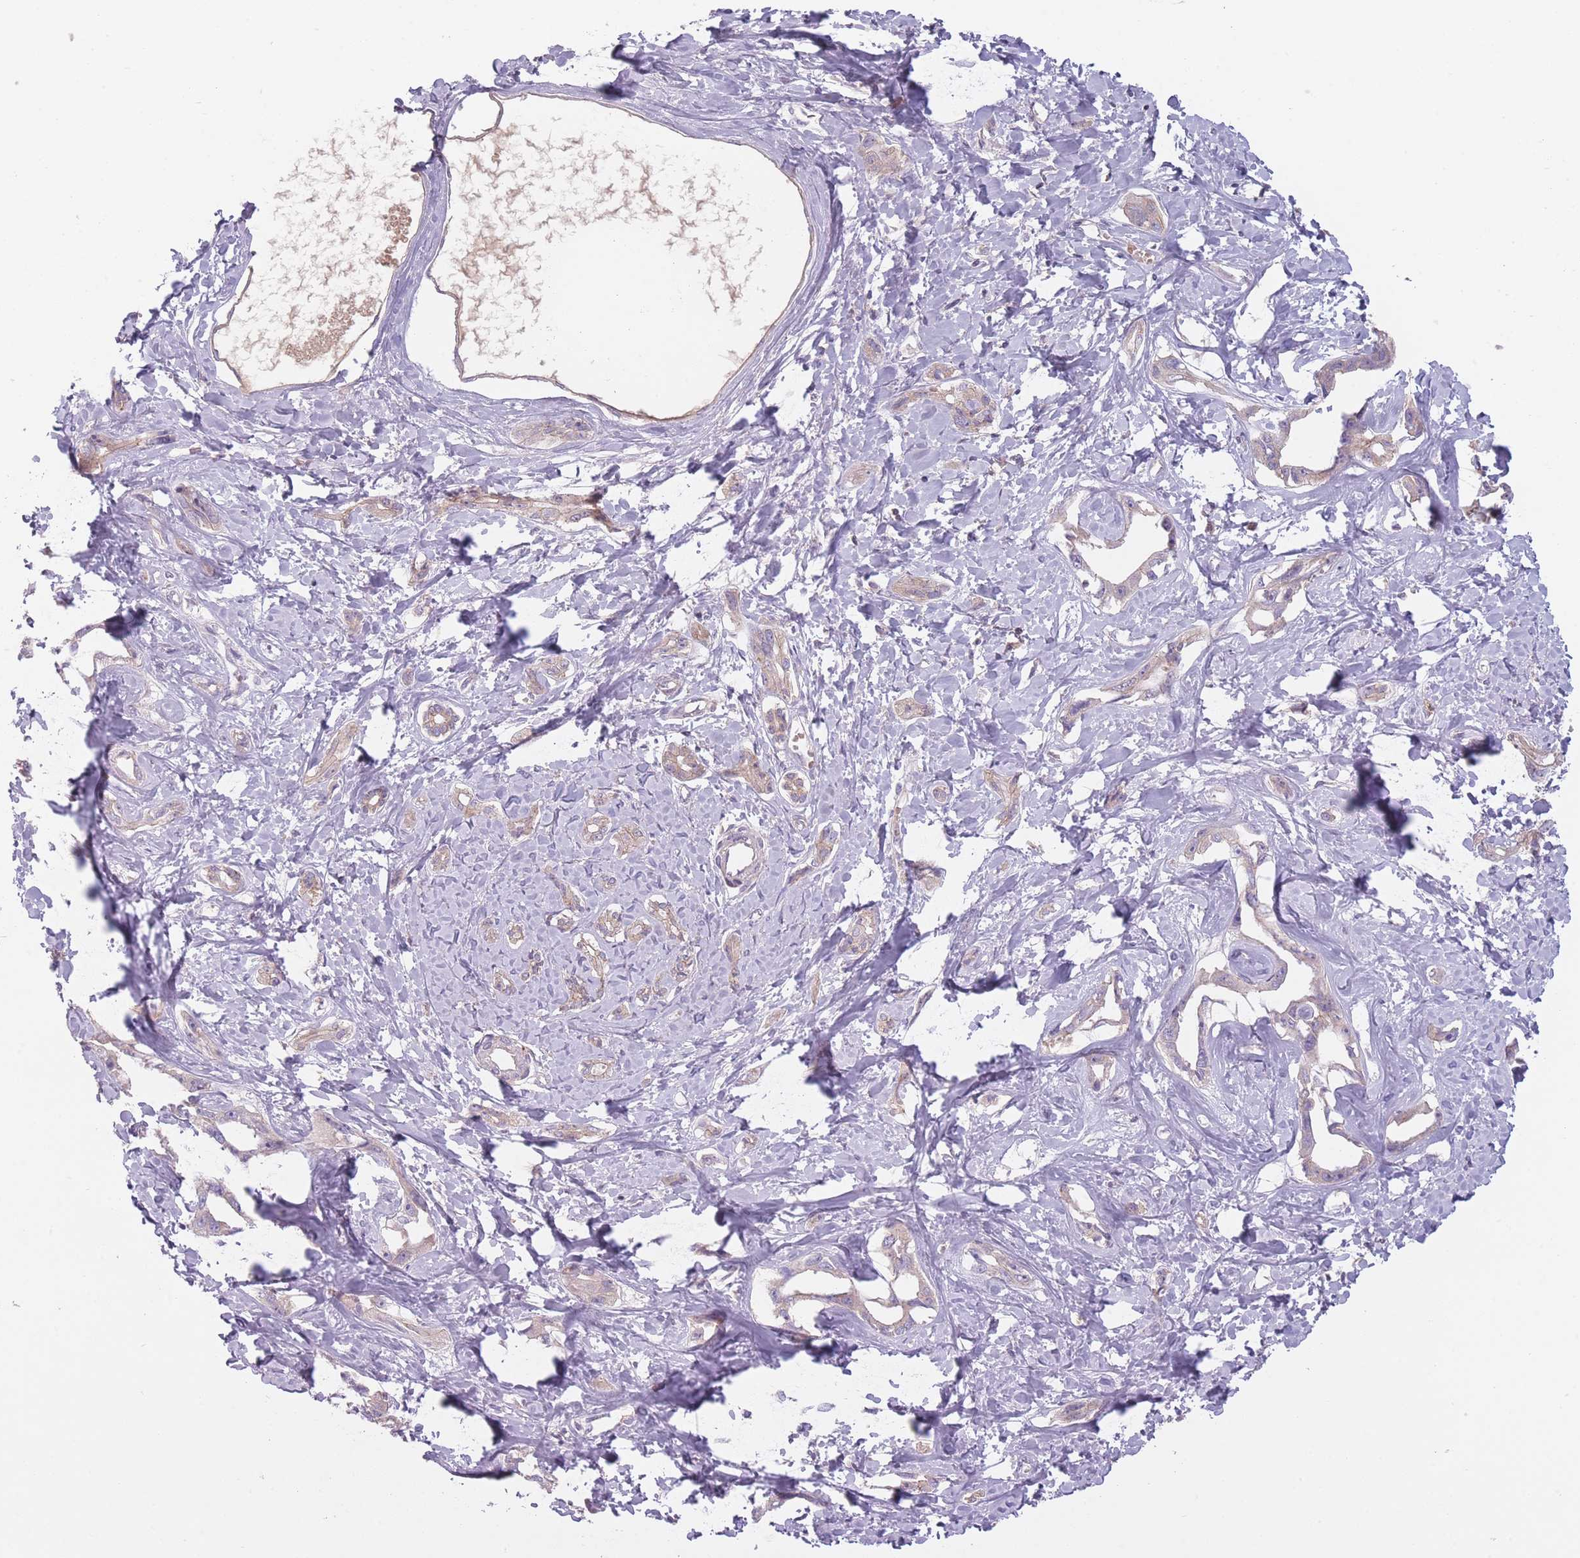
{"staining": {"intensity": "weak", "quantity": "25%-75%", "location": "cytoplasmic/membranous"}, "tissue": "liver cancer", "cell_type": "Tumor cells", "image_type": "cancer", "snomed": [{"axis": "morphology", "description": "Cholangiocarcinoma"}, {"axis": "topography", "description": "Liver"}], "caption": "Liver cancer (cholangiocarcinoma) stained with a protein marker shows weak staining in tumor cells.", "gene": "NT5DC2", "patient": {"sex": "male", "age": 59}}